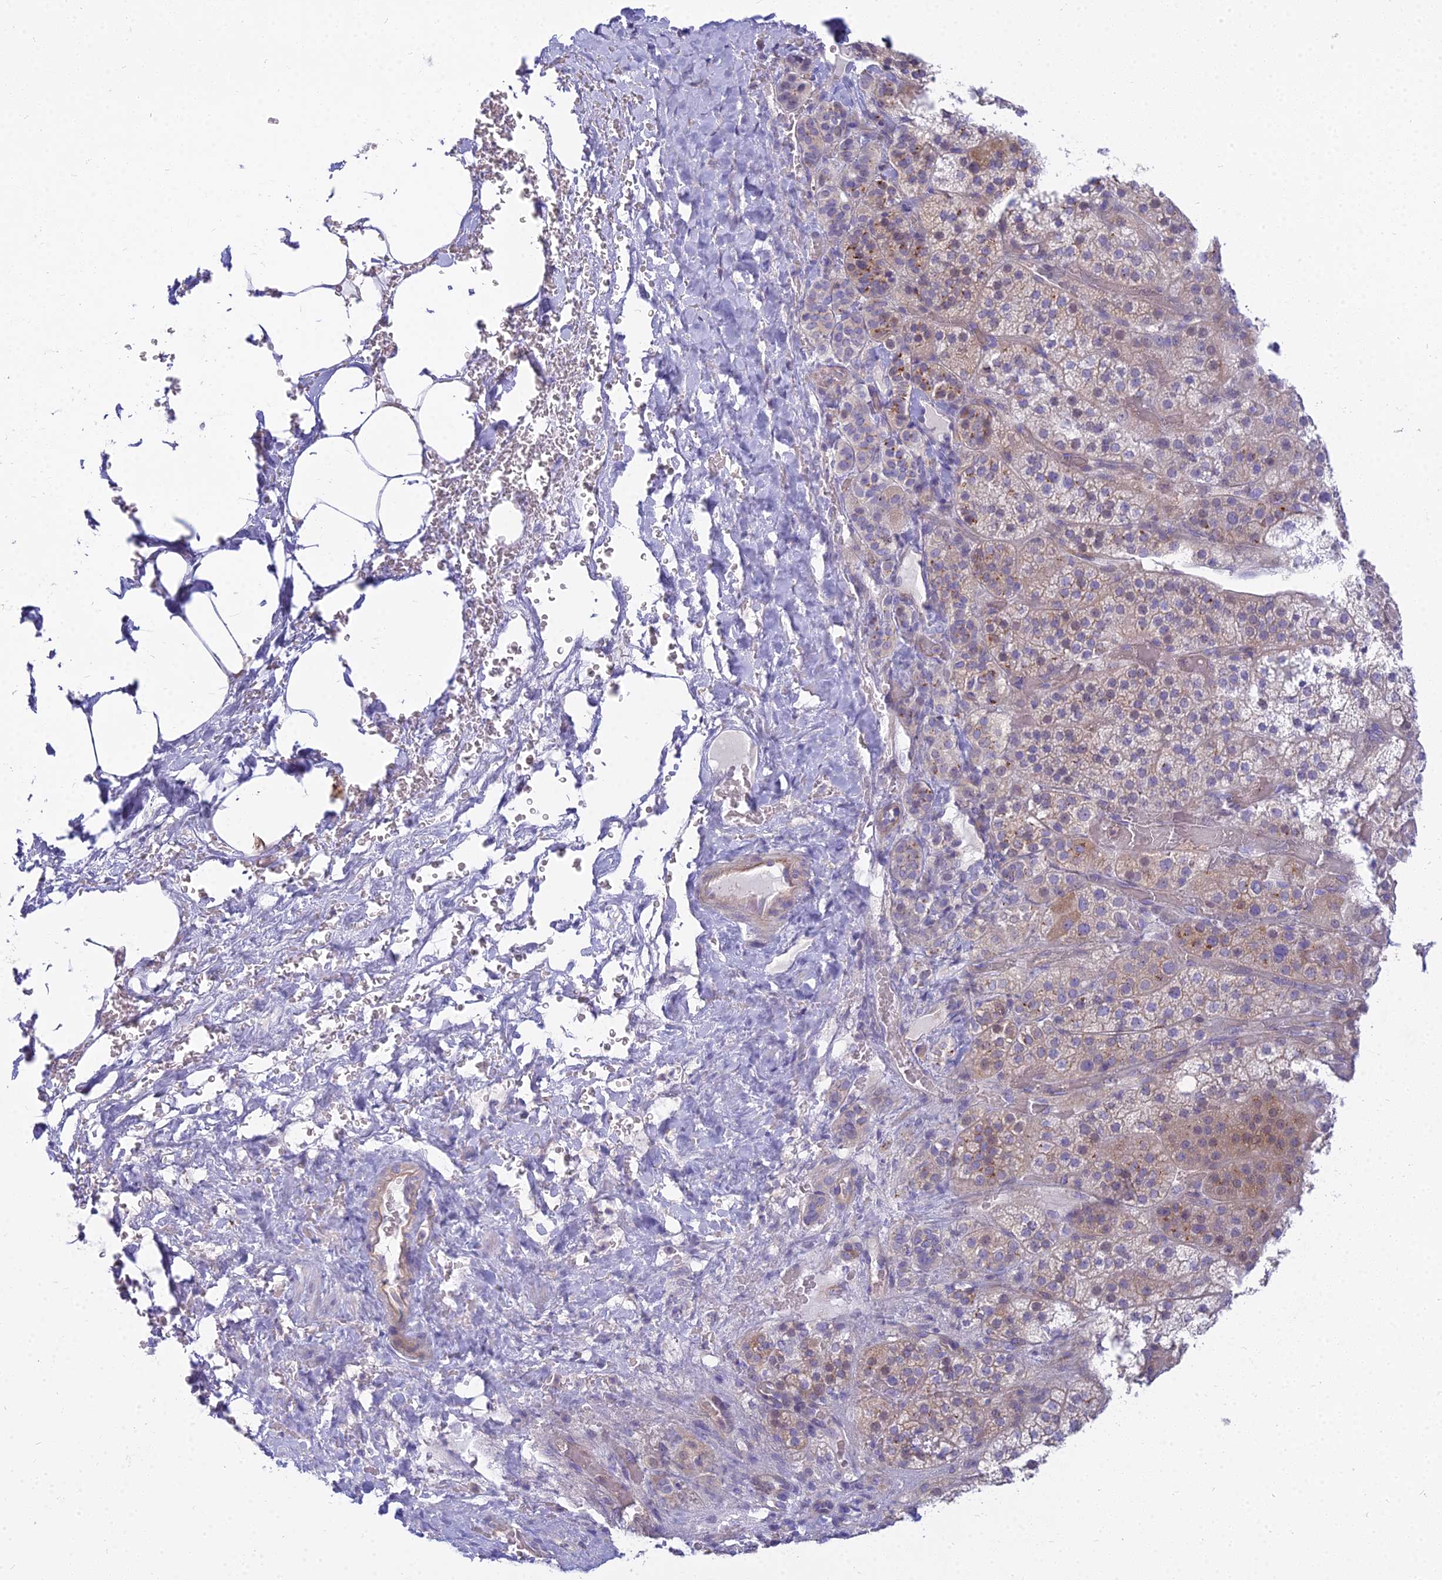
{"staining": {"intensity": "moderate", "quantity": "25%-75%", "location": "cytoplasmic/membranous"}, "tissue": "adrenal gland", "cell_type": "Glandular cells", "image_type": "normal", "snomed": [{"axis": "morphology", "description": "Normal tissue, NOS"}, {"axis": "topography", "description": "Adrenal gland"}], "caption": "Immunohistochemical staining of benign human adrenal gland shows moderate cytoplasmic/membranous protein positivity in about 25%-75% of glandular cells. Ihc stains the protein of interest in brown and the nuclei are stained blue.", "gene": "SMIM24", "patient": {"sex": "male", "age": 57}}